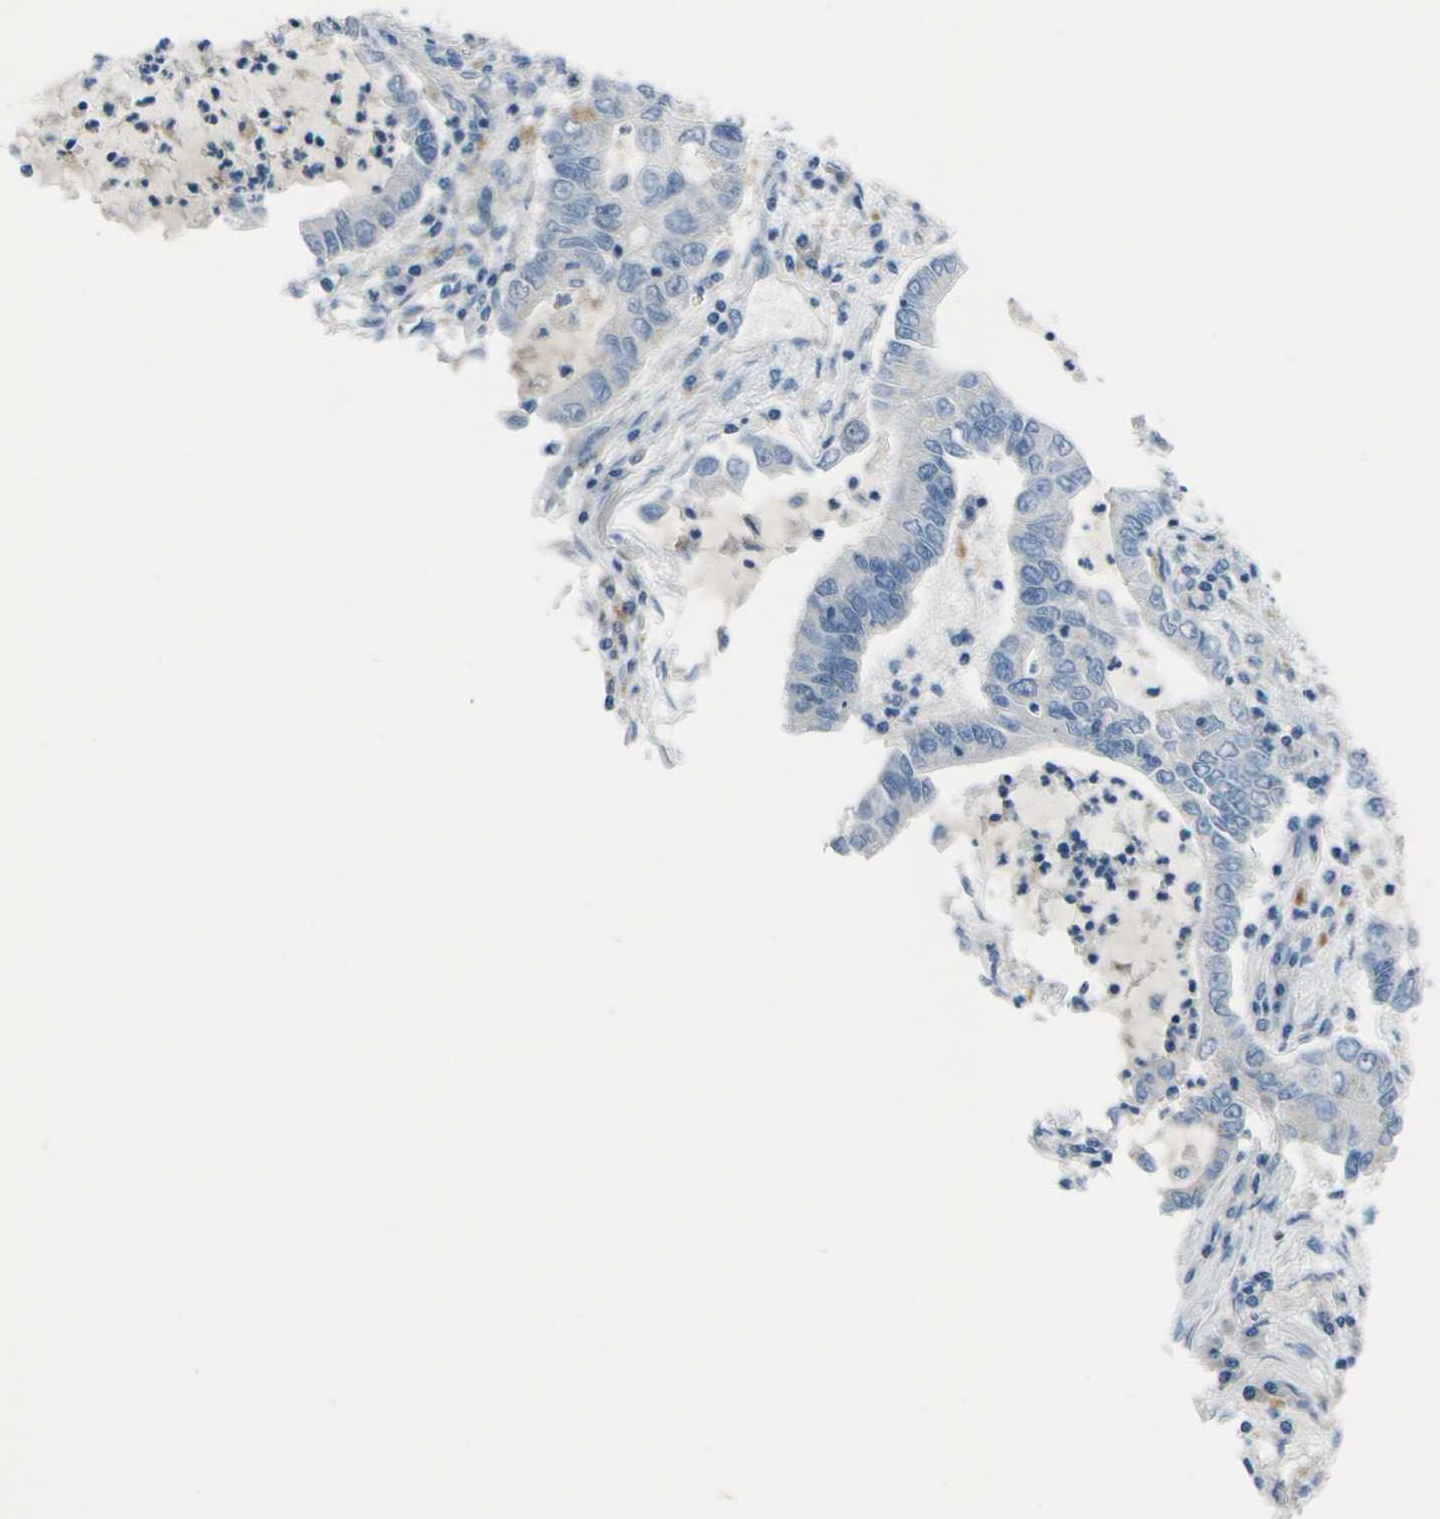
{"staining": {"intensity": "negative", "quantity": "none", "location": "none"}, "tissue": "lung cancer", "cell_type": "Tumor cells", "image_type": "cancer", "snomed": [{"axis": "morphology", "description": "Adenocarcinoma, NOS"}, {"axis": "topography", "description": "Lung"}], "caption": "Immunohistochemistry (IHC) photomicrograph of neoplastic tissue: human lung cancer (adenocarcinoma) stained with DAB shows no significant protein staining in tumor cells.", "gene": "DCT", "patient": {"sex": "female", "age": 51}}